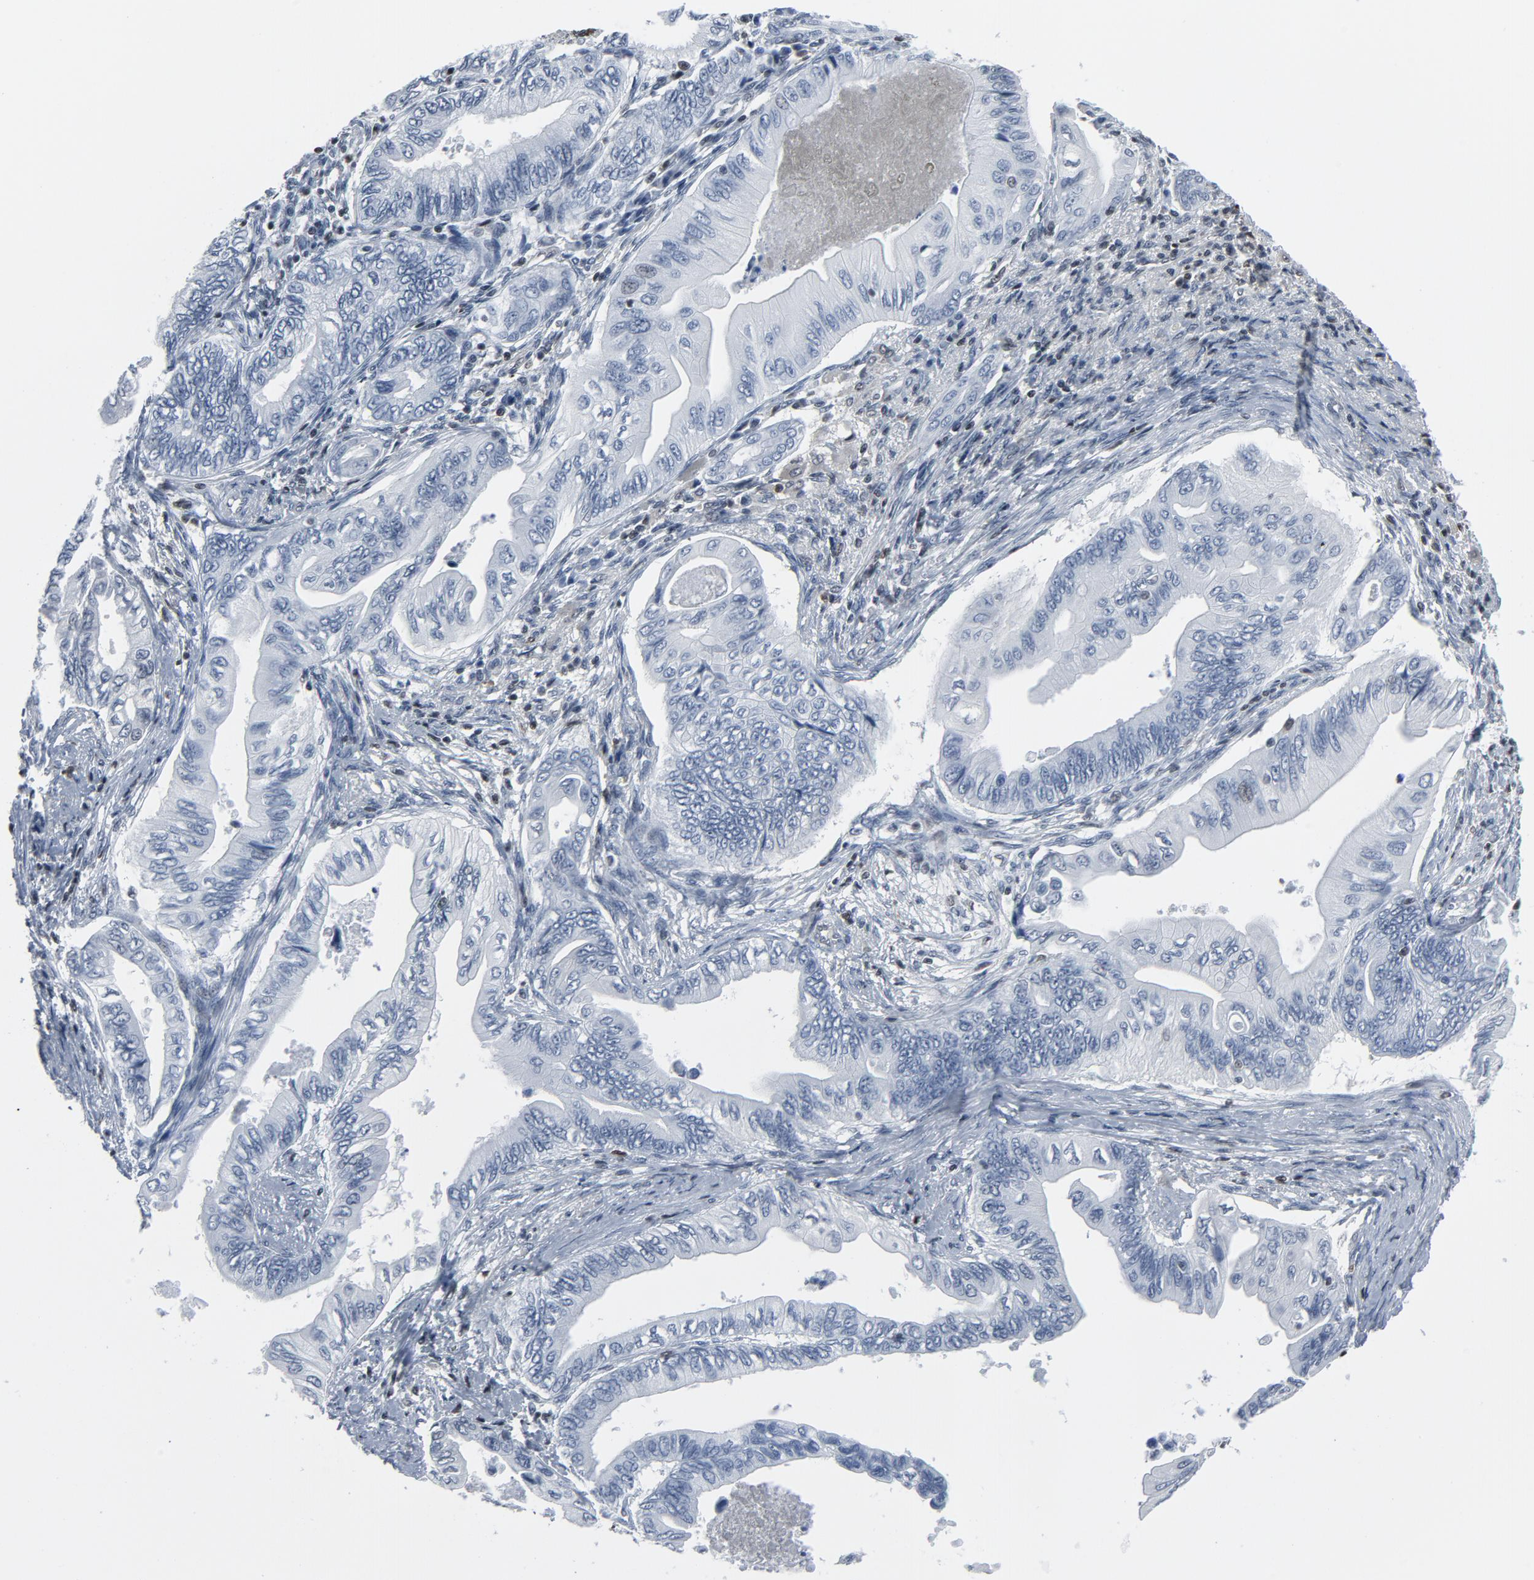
{"staining": {"intensity": "negative", "quantity": "none", "location": "none"}, "tissue": "pancreatic cancer", "cell_type": "Tumor cells", "image_type": "cancer", "snomed": [{"axis": "morphology", "description": "Adenocarcinoma, NOS"}, {"axis": "topography", "description": "Pancreas"}], "caption": "High magnification brightfield microscopy of adenocarcinoma (pancreatic) stained with DAB (3,3'-diaminobenzidine) (brown) and counterstained with hematoxylin (blue): tumor cells show no significant positivity.", "gene": "STAT5A", "patient": {"sex": "female", "age": 66}}